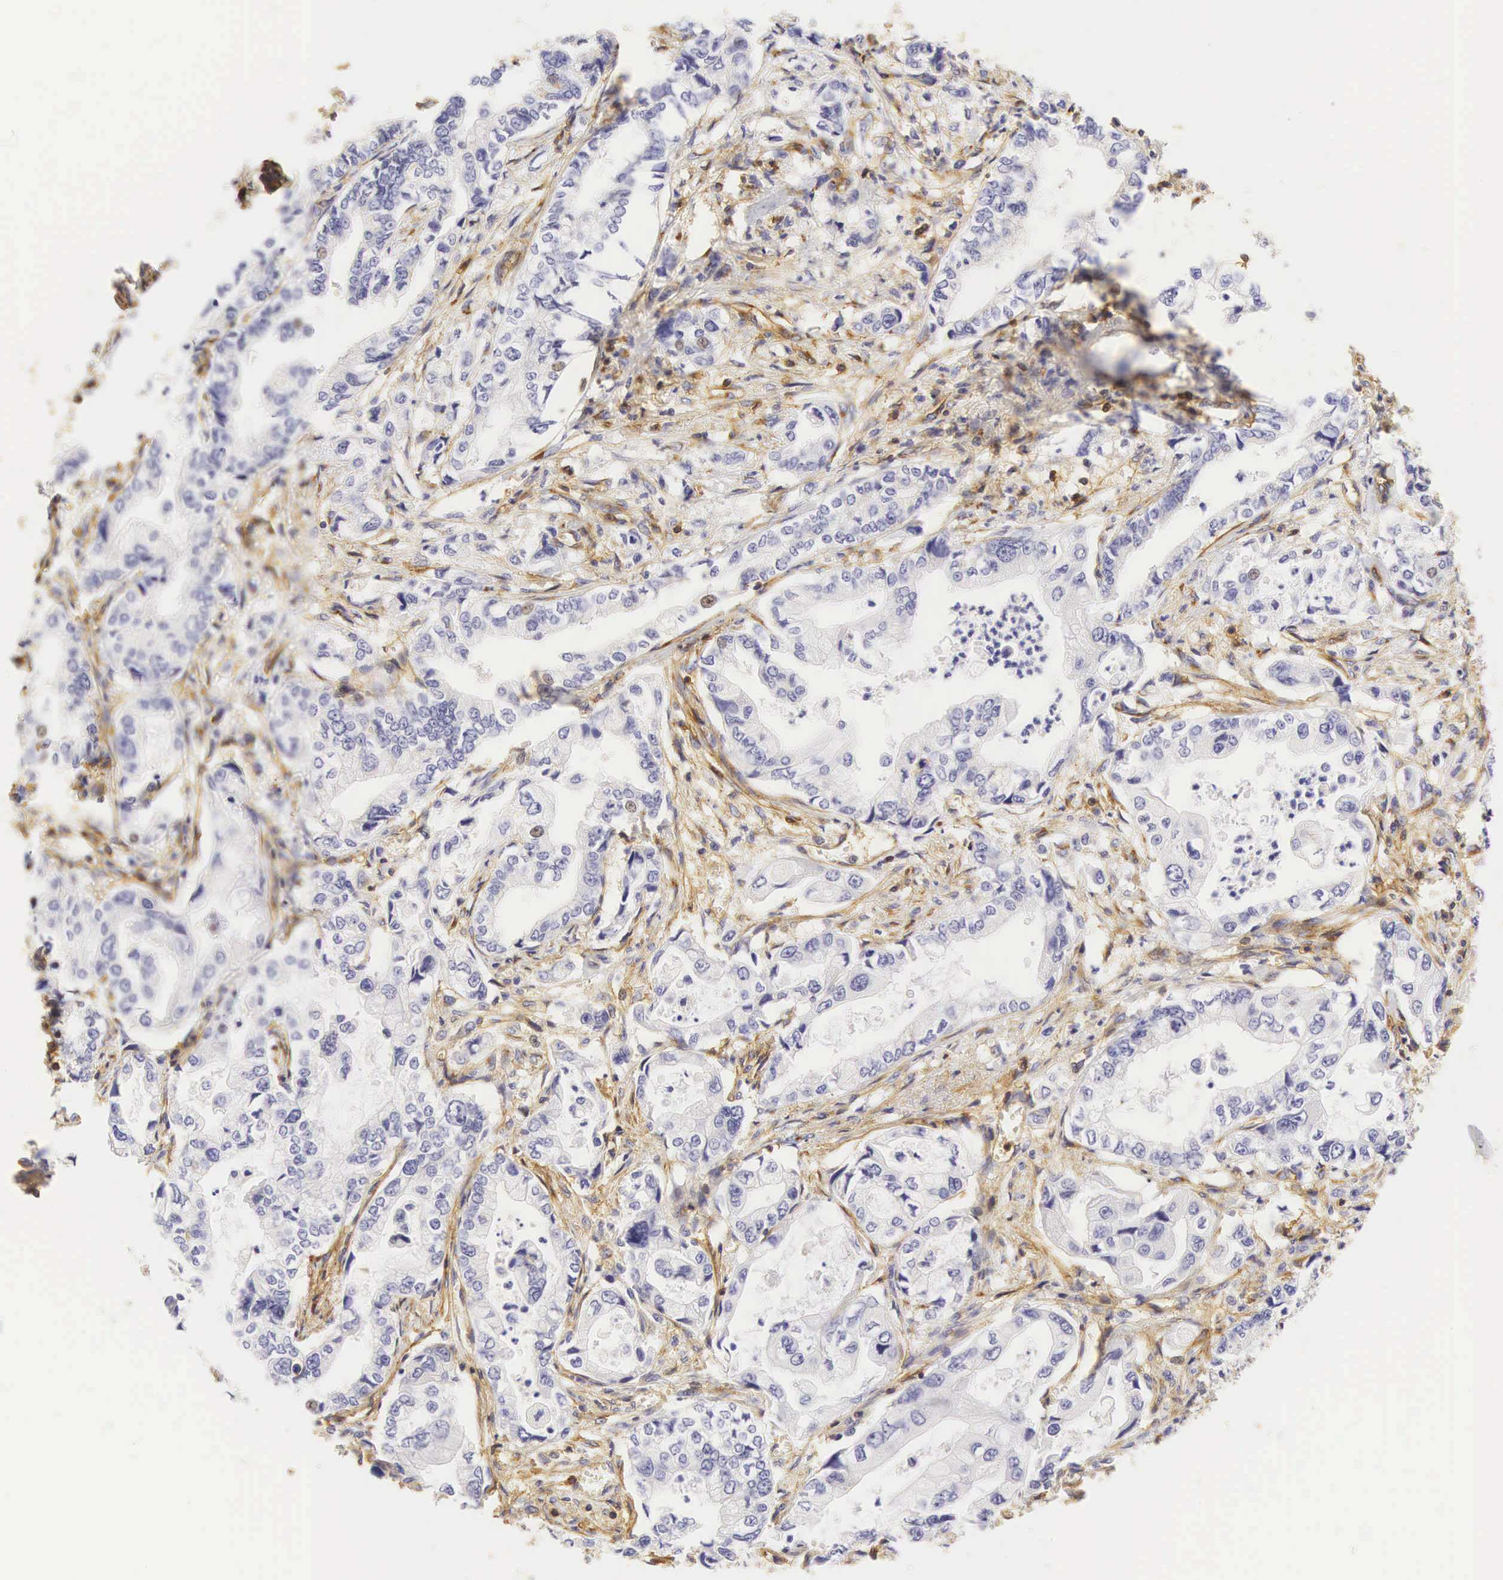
{"staining": {"intensity": "negative", "quantity": "none", "location": "none"}, "tissue": "stomach cancer", "cell_type": "Tumor cells", "image_type": "cancer", "snomed": [{"axis": "morphology", "description": "Adenocarcinoma, NOS"}, {"axis": "topography", "description": "Pancreas"}, {"axis": "topography", "description": "Stomach, upper"}], "caption": "Stomach cancer stained for a protein using immunohistochemistry (IHC) shows no expression tumor cells.", "gene": "CD99", "patient": {"sex": "male", "age": 77}}